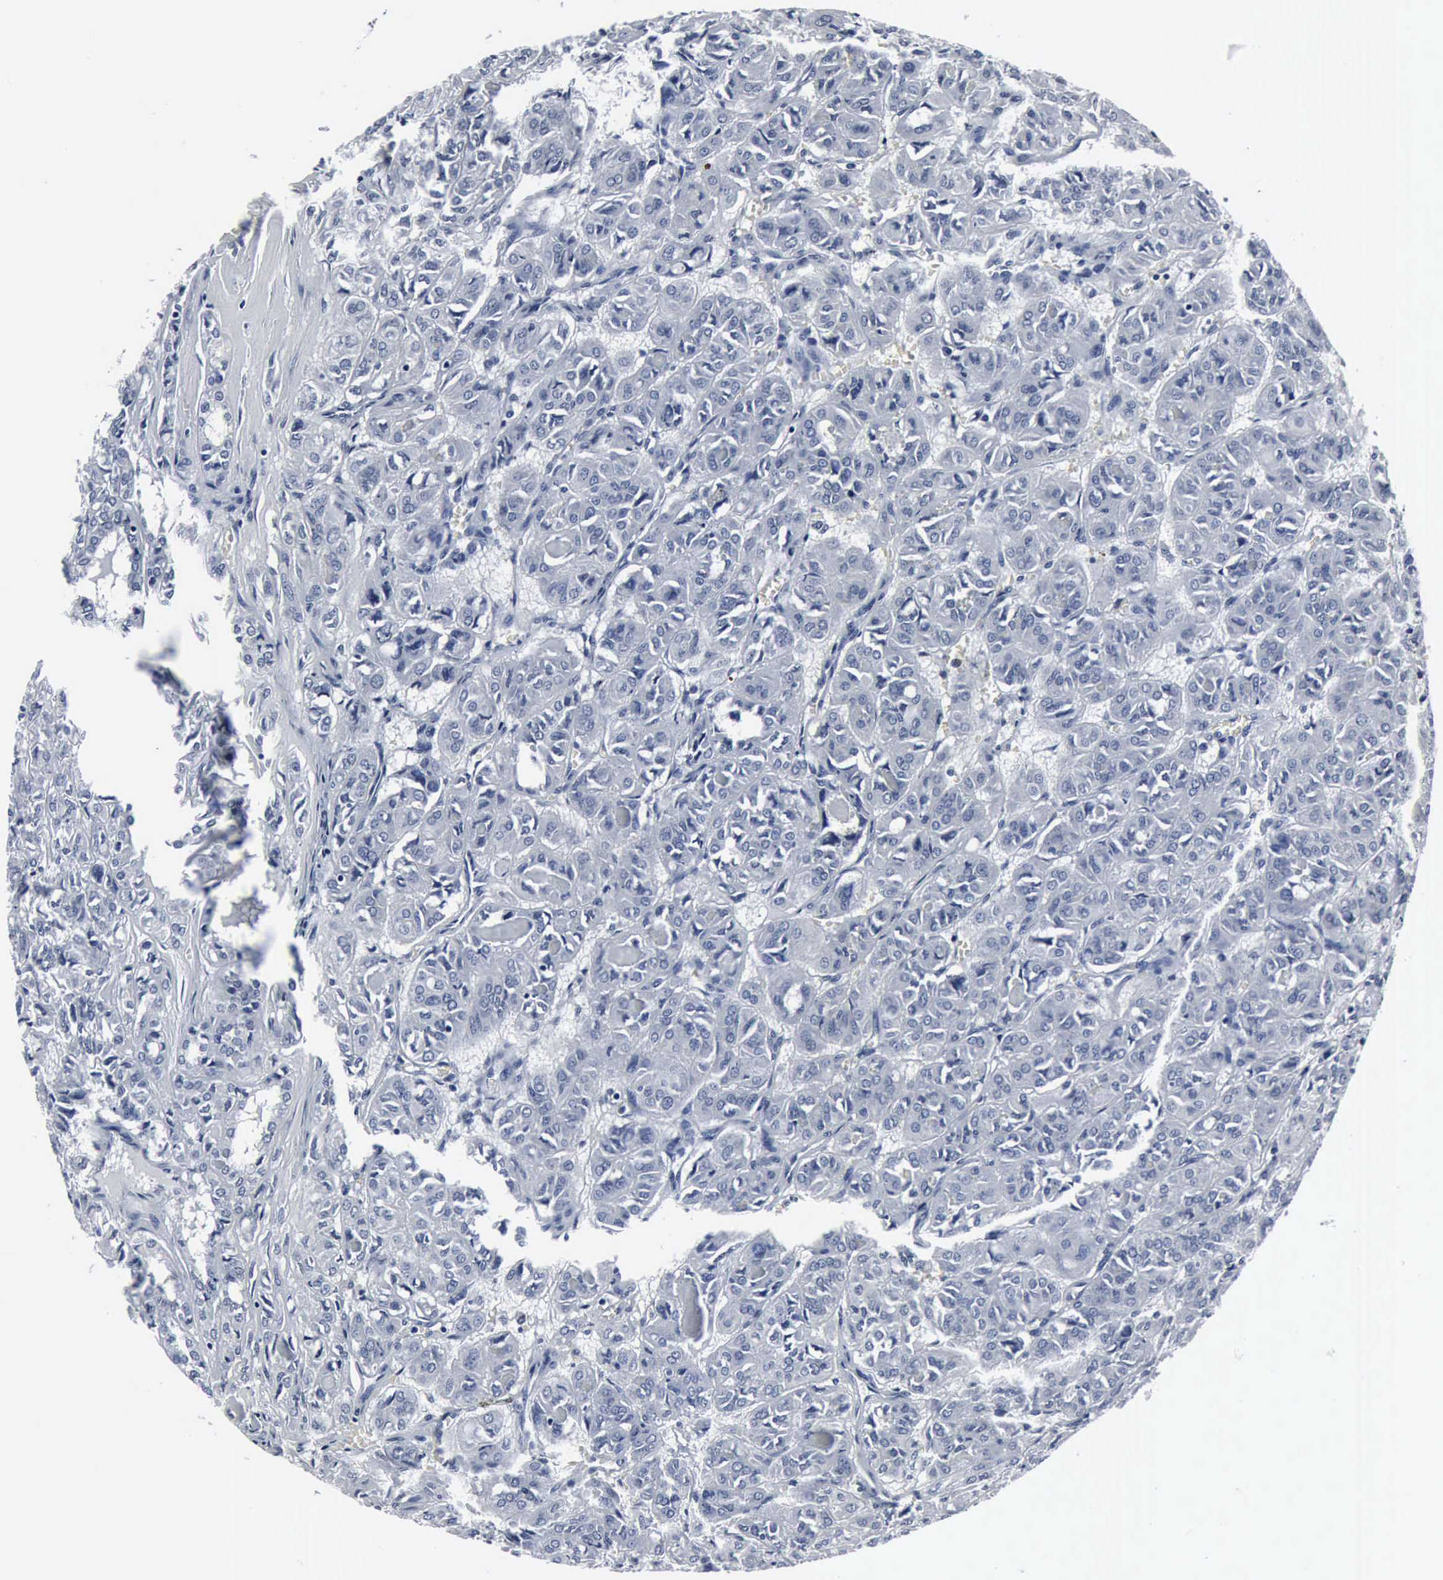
{"staining": {"intensity": "negative", "quantity": "none", "location": "none"}, "tissue": "thyroid cancer", "cell_type": "Tumor cells", "image_type": "cancer", "snomed": [{"axis": "morphology", "description": "Follicular adenoma carcinoma, NOS"}, {"axis": "topography", "description": "Thyroid gland"}], "caption": "High power microscopy micrograph of an IHC histopathology image of thyroid cancer (follicular adenoma carcinoma), revealing no significant expression in tumor cells. (Immunohistochemistry, brightfield microscopy, high magnification).", "gene": "SNAP25", "patient": {"sex": "female", "age": 71}}